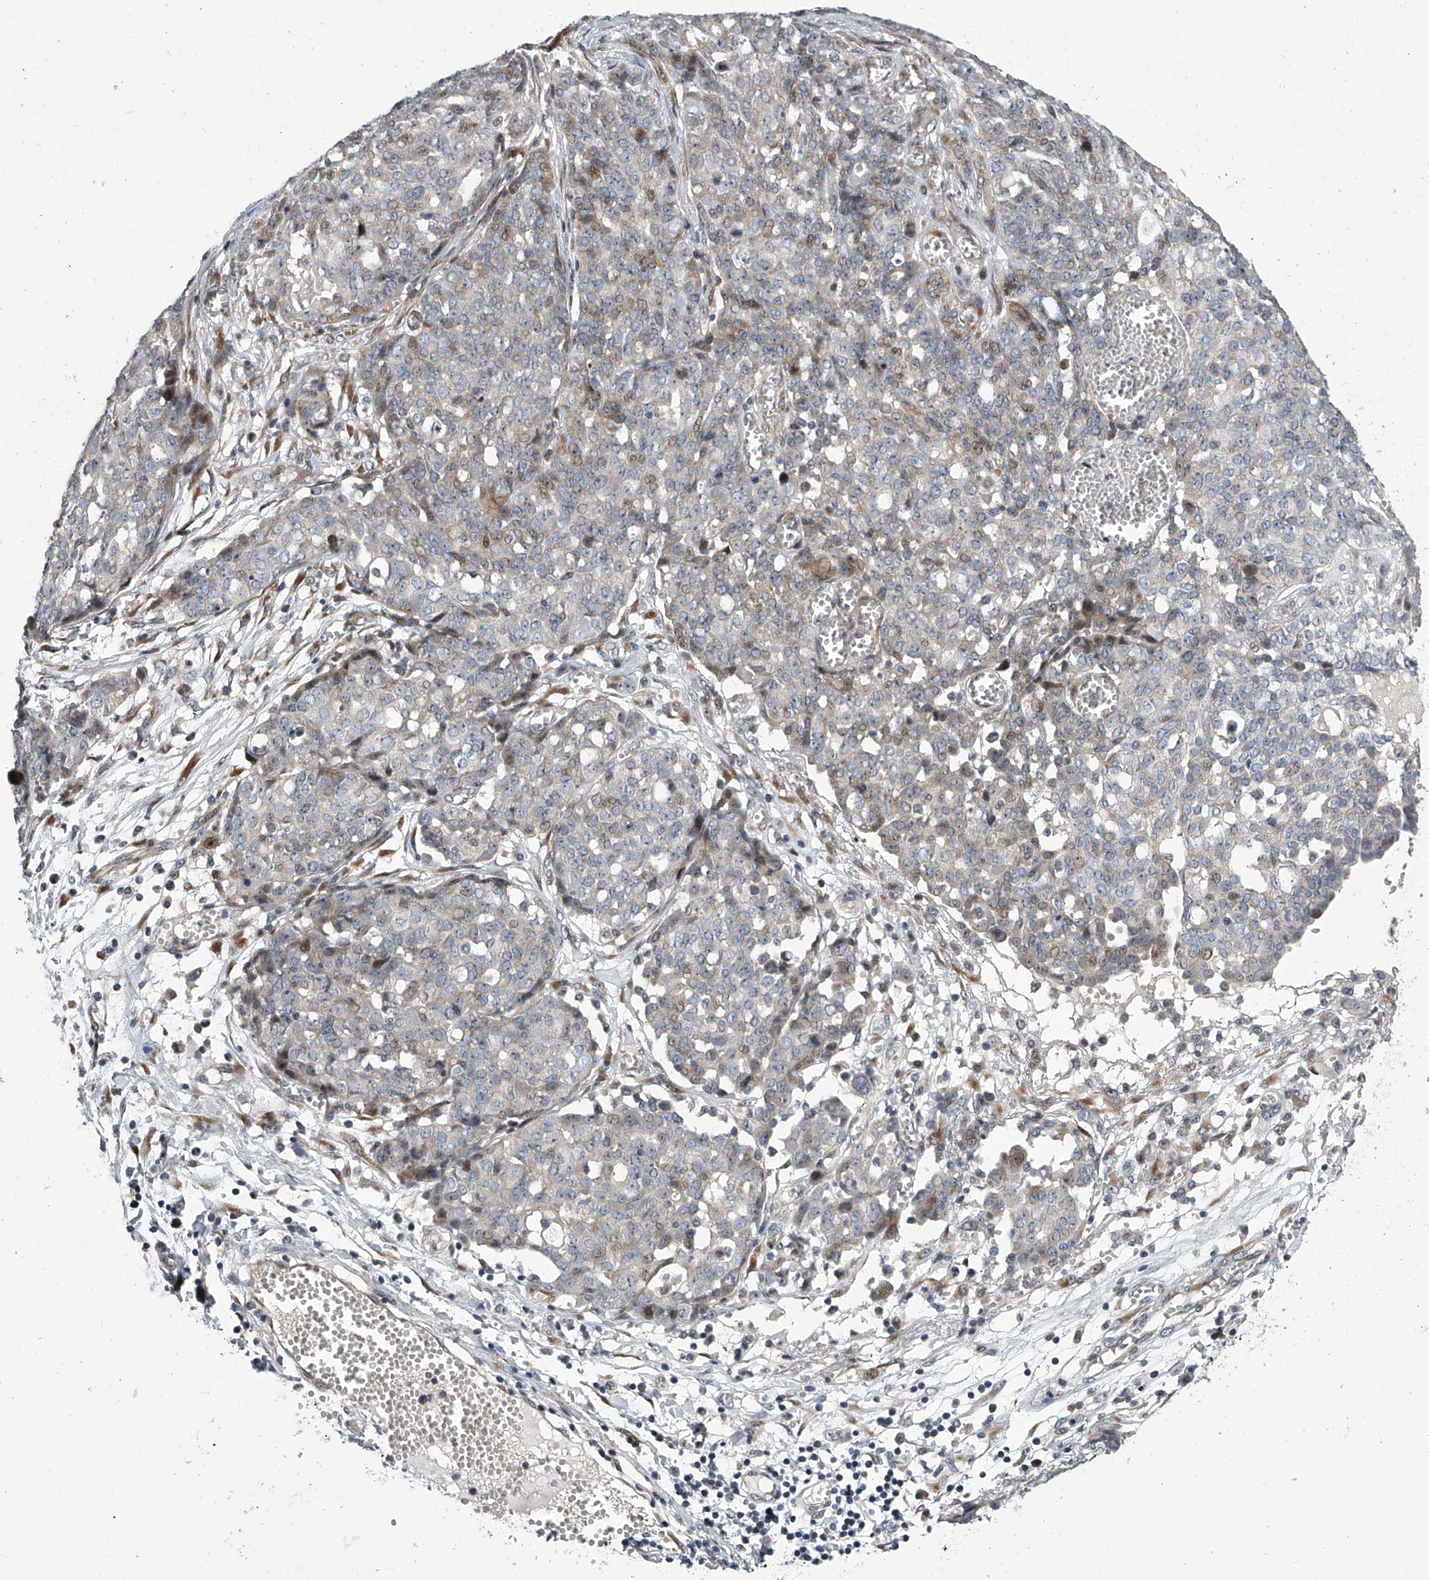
{"staining": {"intensity": "weak", "quantity": "<25%", "location": "cytoplasmic/membranous"}, "tissue": "ovarian cancer", "cell_type": "Tumor cells", "image_type": "cancer", "snomed": [{"axis": "morphology", "description": "Cystadenocarcinoma, serous, NOS"}, {"axis": "topography", "description": "Soft tissue"}, {"axis": "topography", "description": "Ovary"}], "caption": "Immunohistochemical staining of human ovarian cancer demonstrates no significant staining in tumor cells.", "gene": "DLGAP2", "patient": {"sex": "female", "age": 57}}